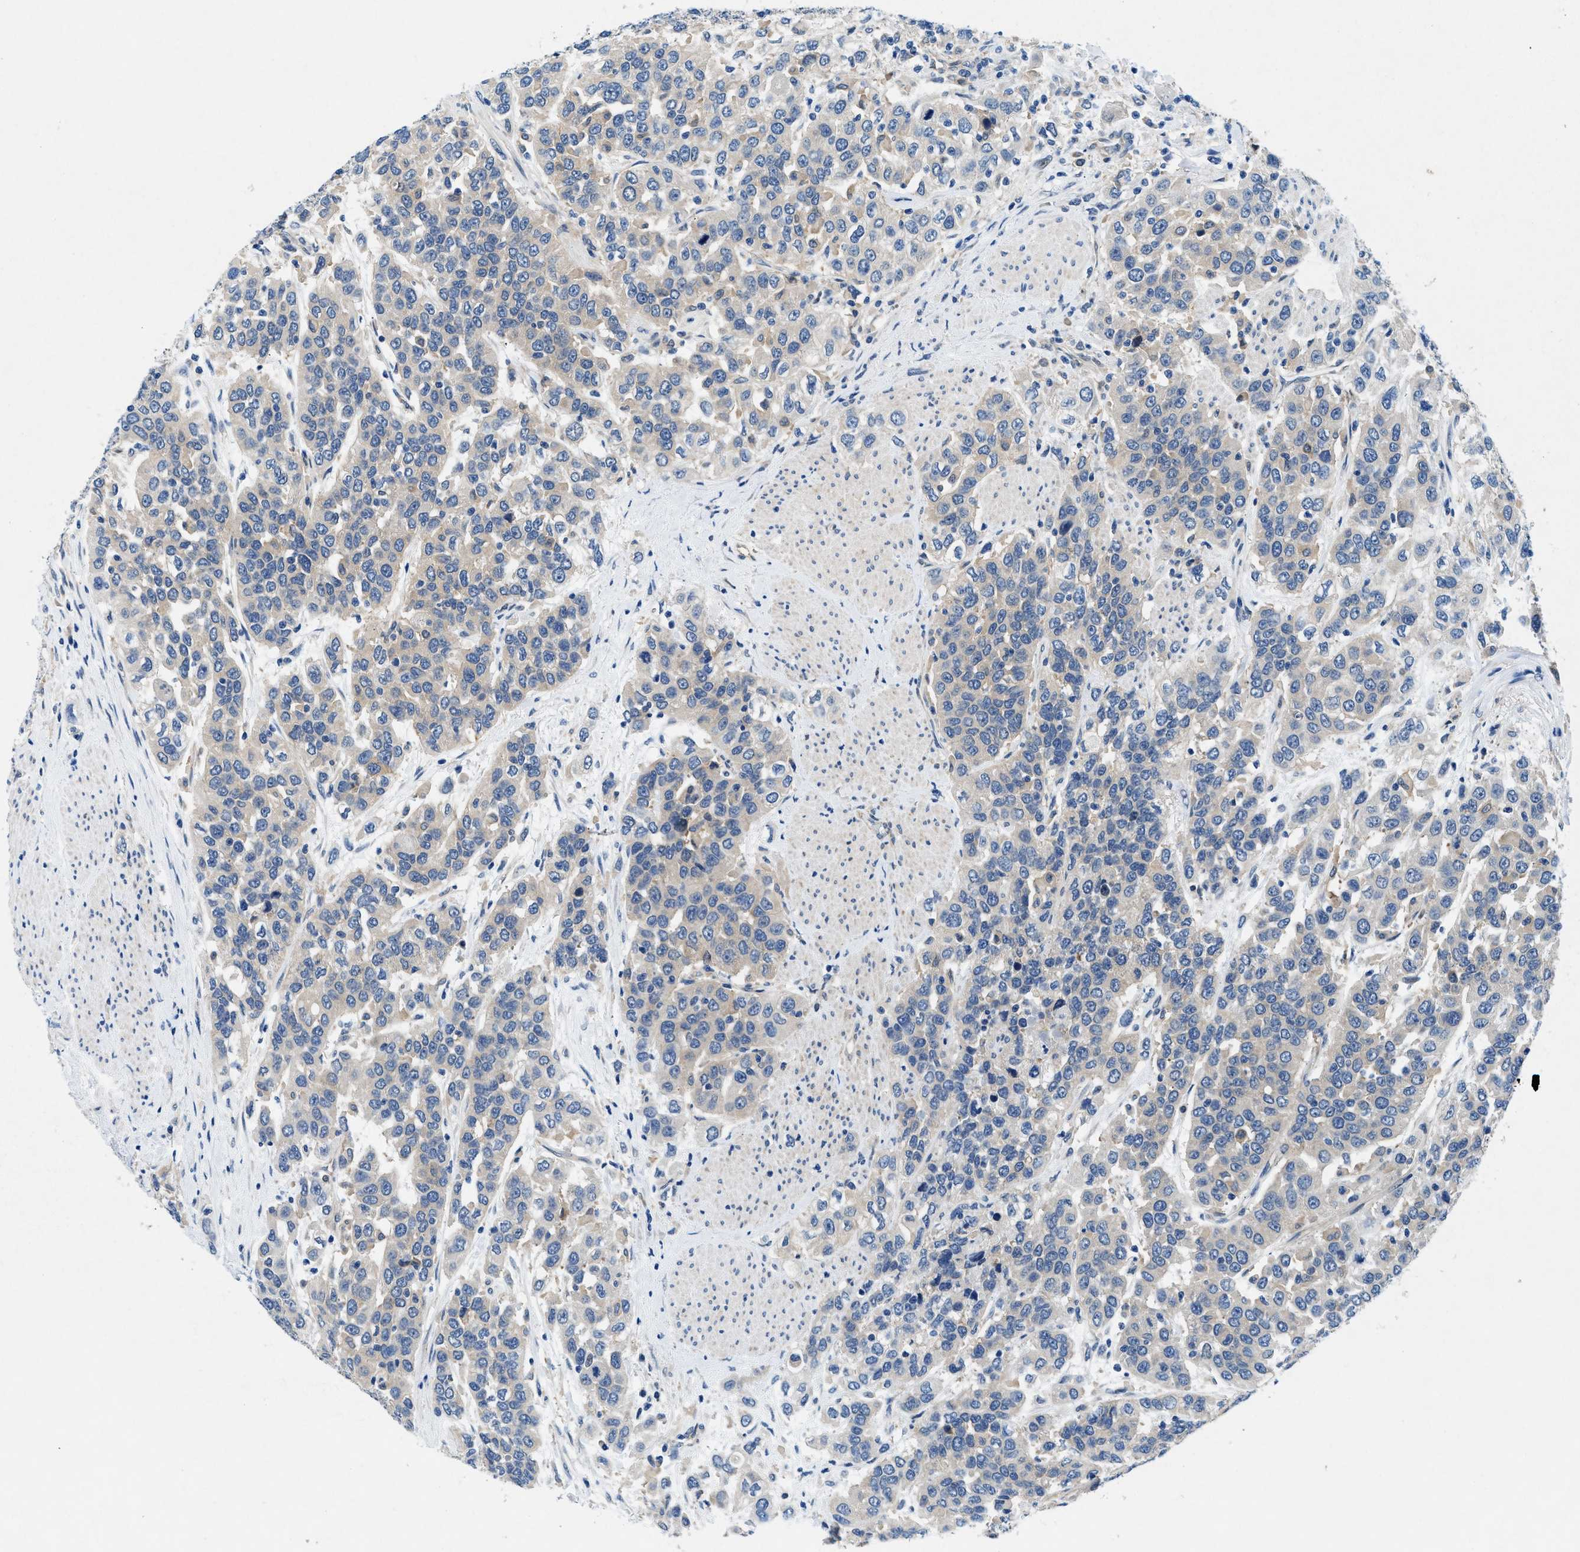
{"staining": {"intensity": "weak", "quantity": "<25%", "location": "cytoplasmic/membranous"}, "tissue": "urothelial cancer", "cell_type": "Tumor cells", "image_type": "cancer", "snomed": [{"axis": "morphology", "description": "Urothelial carcinoma, High grade"}, {"axis": "topography", "description": "Urinary bladder"}], "caption": "A high-resolution micrograph shows immunohistochemistry (IHC) staining of urothelial carcinoma (high-grade), which exhibits no significant expression in tumor cells.", "gene": "COPS2", "patient": {"sex": "female", "age": 80}}